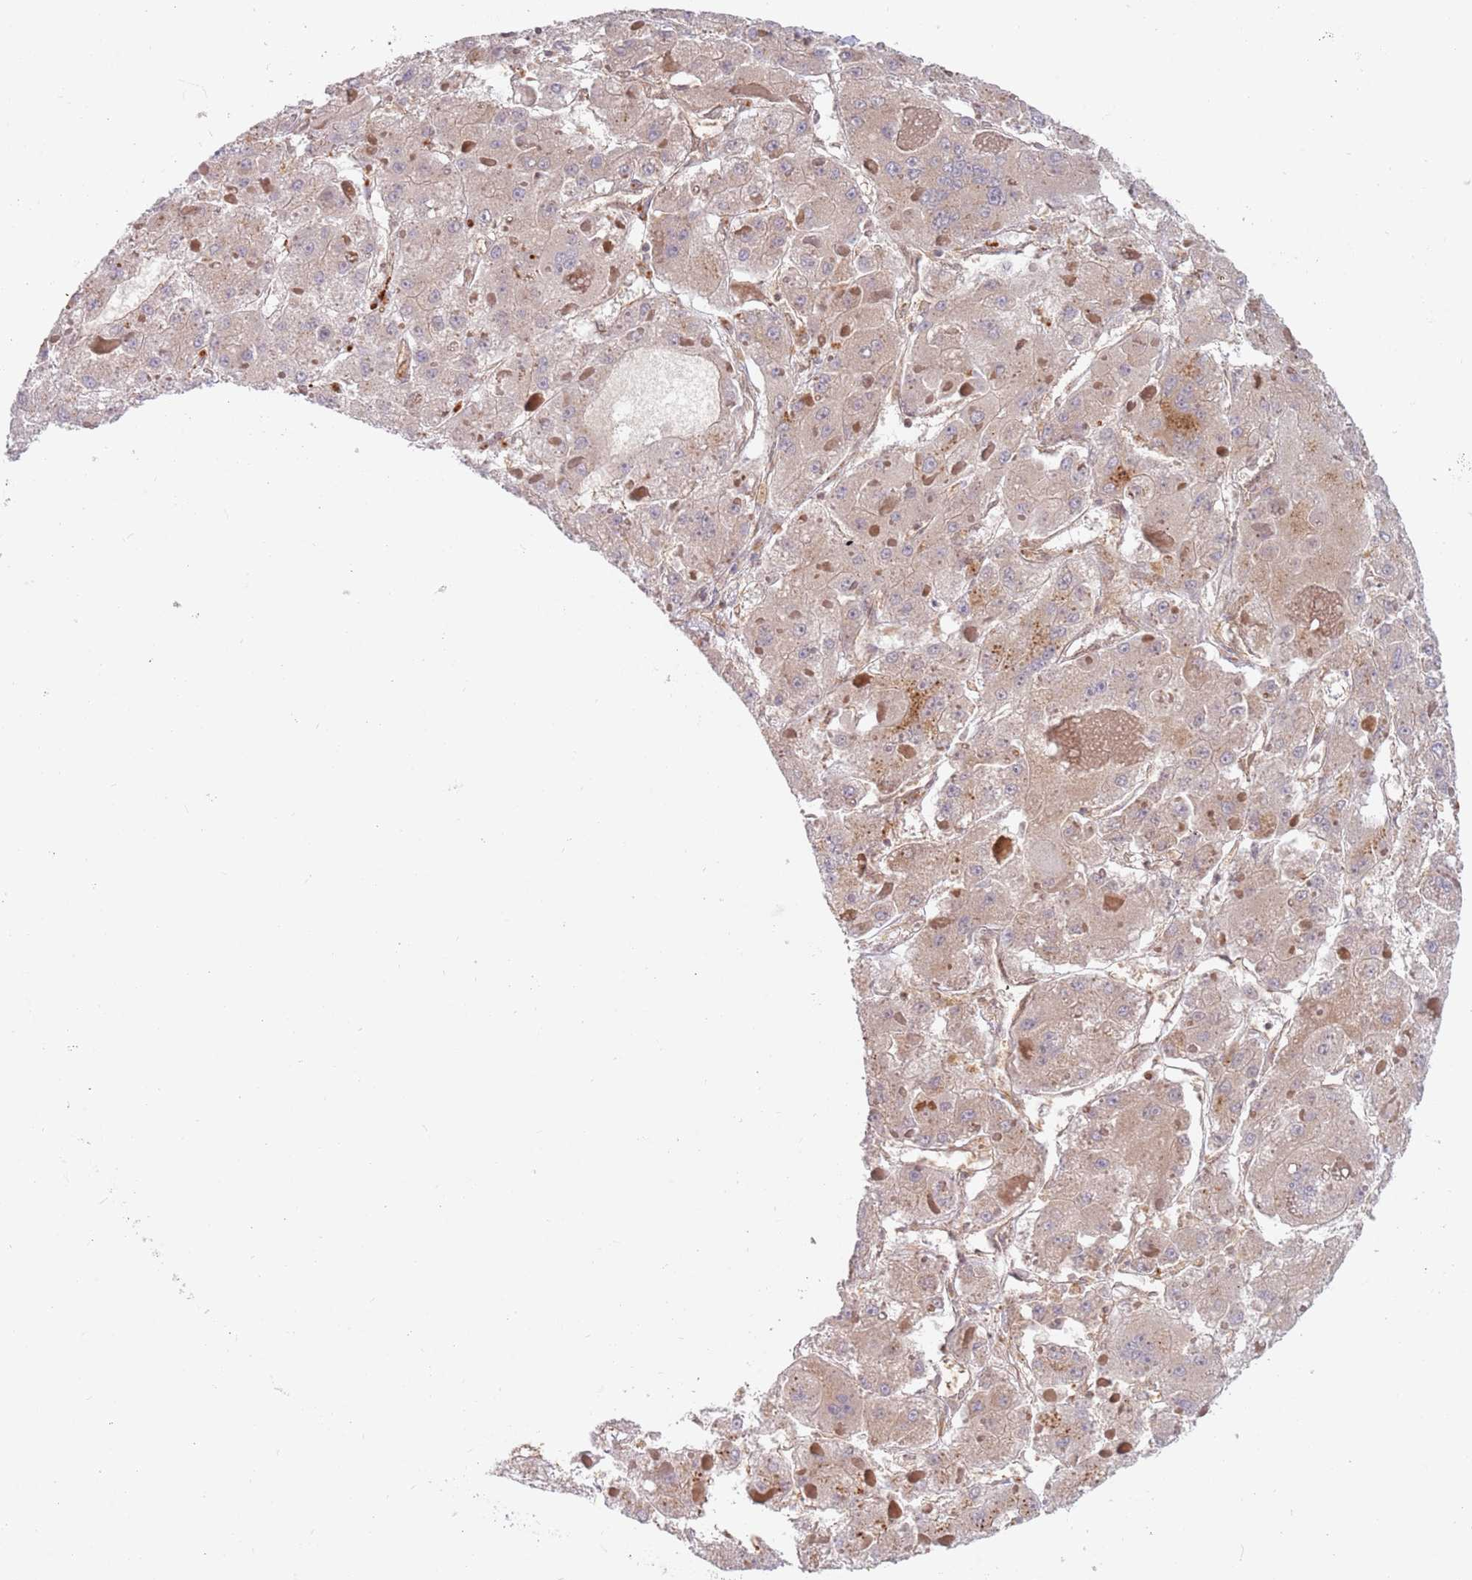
{"staining": {"intensity": "weak", "quantity": "<25%", "location": "cytoplasmic/membranous"}, "tissue": "liver cancer", "cell_type": "Tumor cells", "image_type": "cancer", "snomed": [{"axis": "morphology", "description": "Carcinoma, Hepatocellular, NOS"}, {"axis": "topography", "description": "Liver"}], "caption": "This is a micrograph of IHC staining of liver cancer (hepatocellular carcinoma), which shows no expression in tumor cells. The staining is performed using DAB (3,3'-diaminobenzidine) brown chromogen with nuclei counter-stained in using hematoxylin.", "gene": "GUK1", "patient": {"sex": "female", "age": 73}}